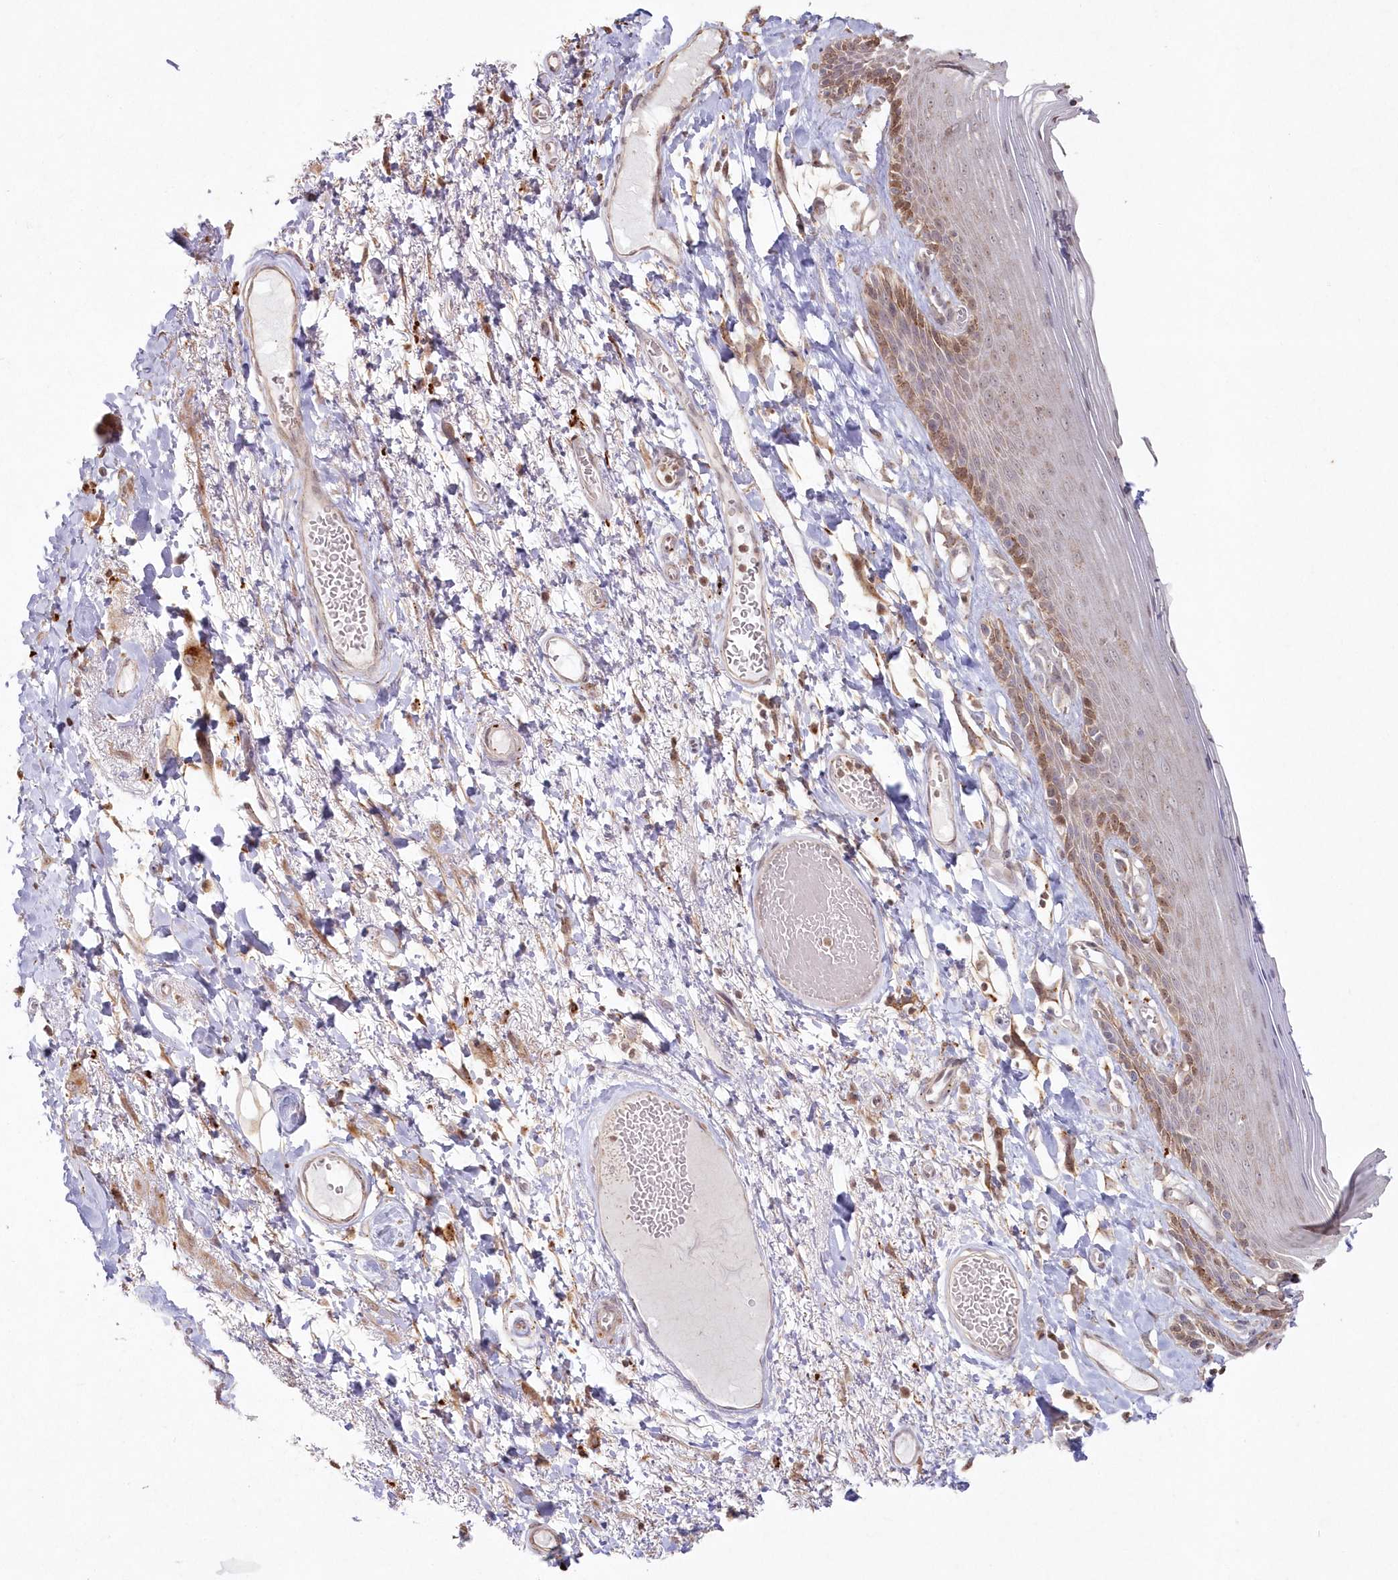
{"staining": {"intensity": "moderate", "quantity": "25%-75%", "location": "cytoplasmic/membranous"}, "tissue": "skin", "cell_type": "Epidermal cells", "image_type": "normal", "snomed": [{"axis": "morphology", "description": "Normal tissue, NOS"}, {"axis": "topography", "description": "Anal"}], "caption": "The micrograph demonstrates immunohistochemical staining of unremarkable skin. There is moderate cytoplasmic/membranous expression is identified in approximately 25%-75% of epidermal cells. The staining was performed using DAB to visualize the protein expression in brown, while the nuclei were stained in blue with hematoxylin (Magnification: 20x).", "gene": "ARSB", "patient": {"sex": "male", "age": 69}}